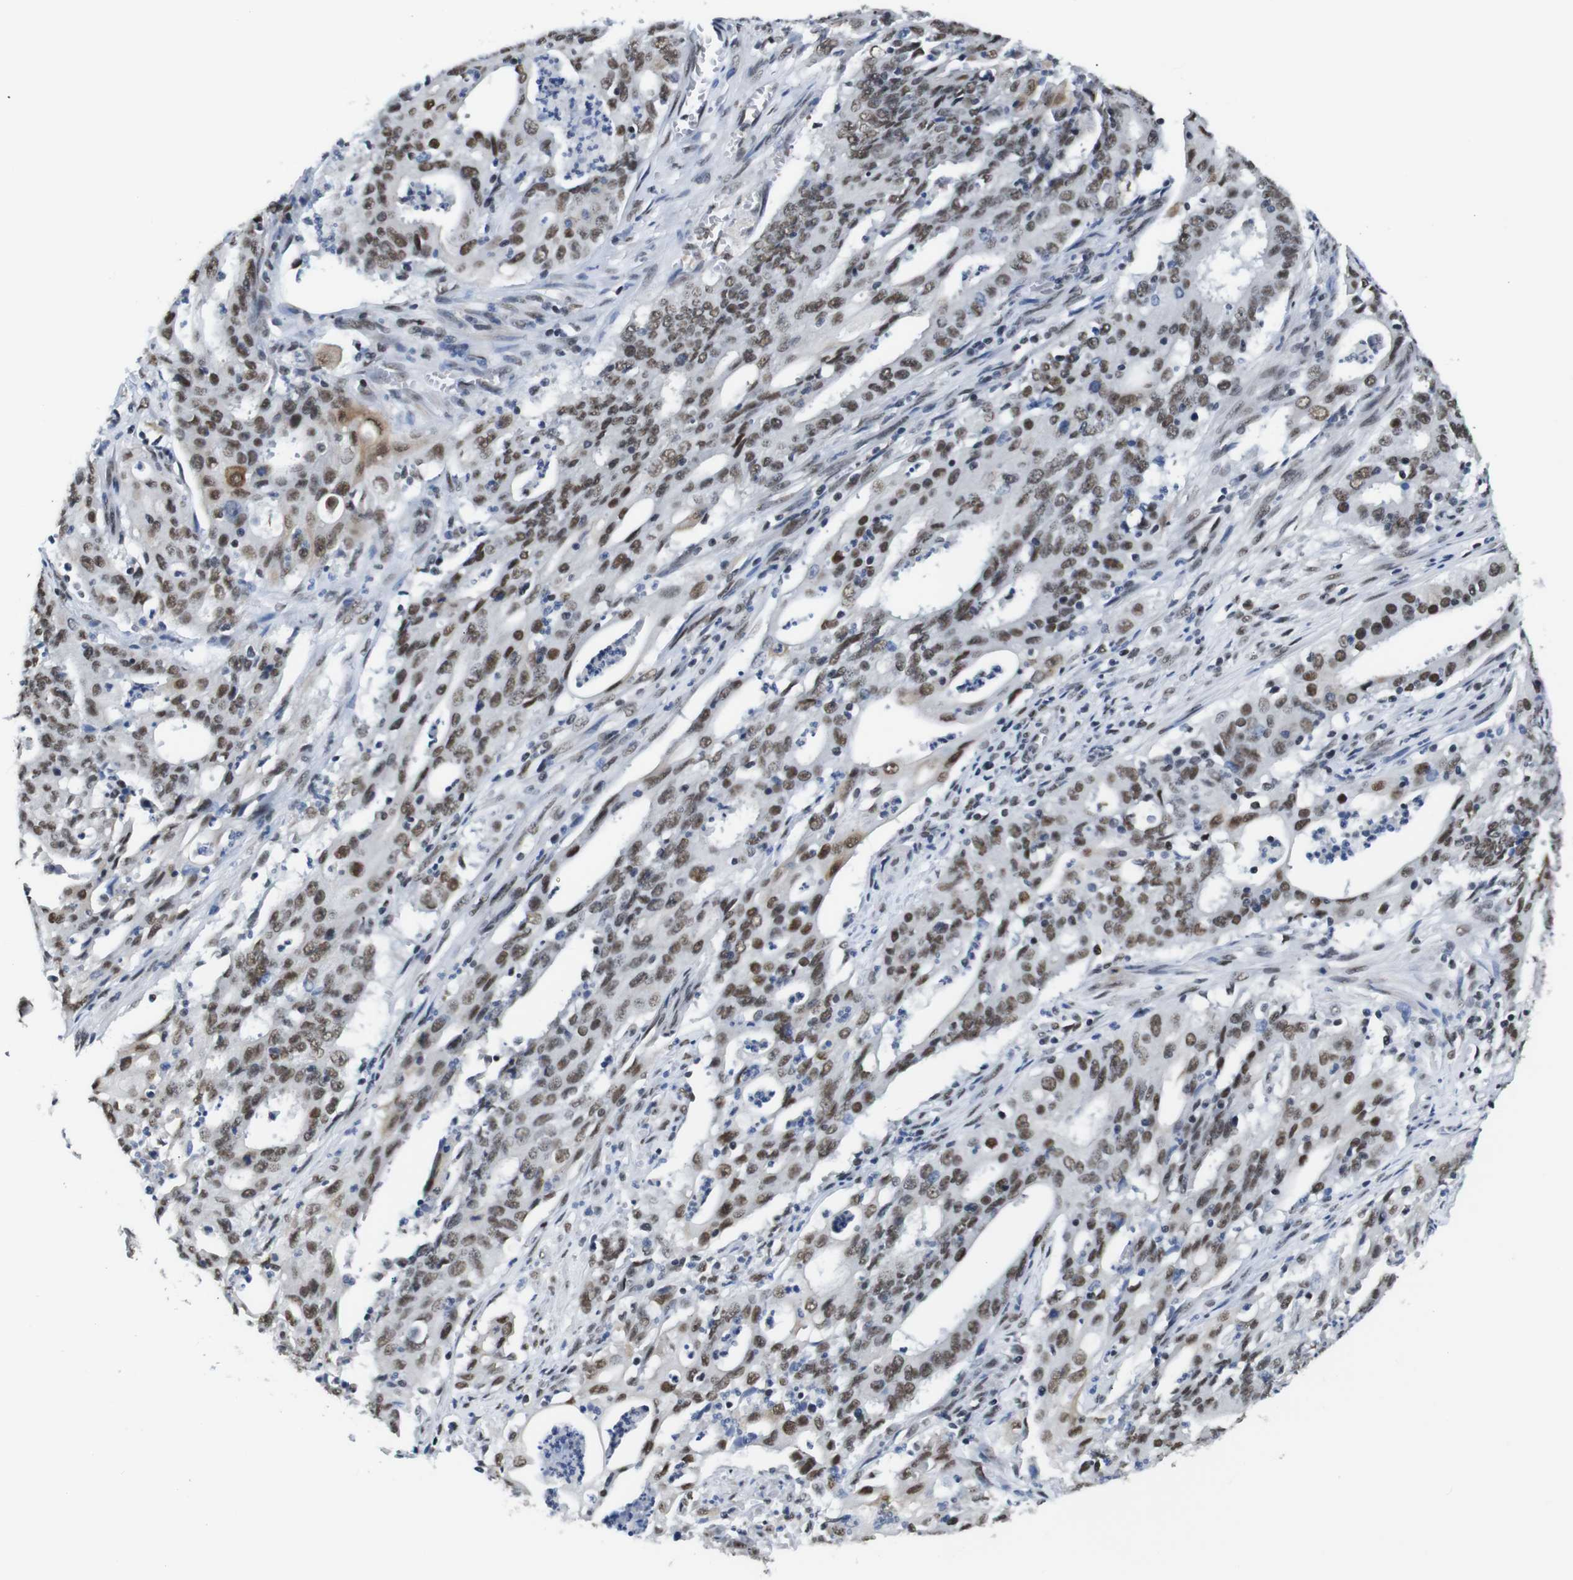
{"staining": {"intensity": "moderate", "quantity": "25%-75%", "location": "nuclear"}, "tissue": "cervical cancer", "cell_type": "Tumor cells", "image_type": "cancer", "snomed": [{"axis": "morphology", "description": "Adenocarcinoma, NOS"}, {"axis": "topography", "description": "Cervix"}], "caption": "Immunohistochemistry (IHC) staining of cervical cancer, which displays medium levels of moderate nuclear expression in about 25%-75% of tumor cells indicating moderate nuclear protein staining. The staining was performed using DAB (brown) for protein detection and nuclei were counterstained in hematoxylin (blue).", "gene": "ILDR2", "patient": {"sex": "female", "age": 44}}